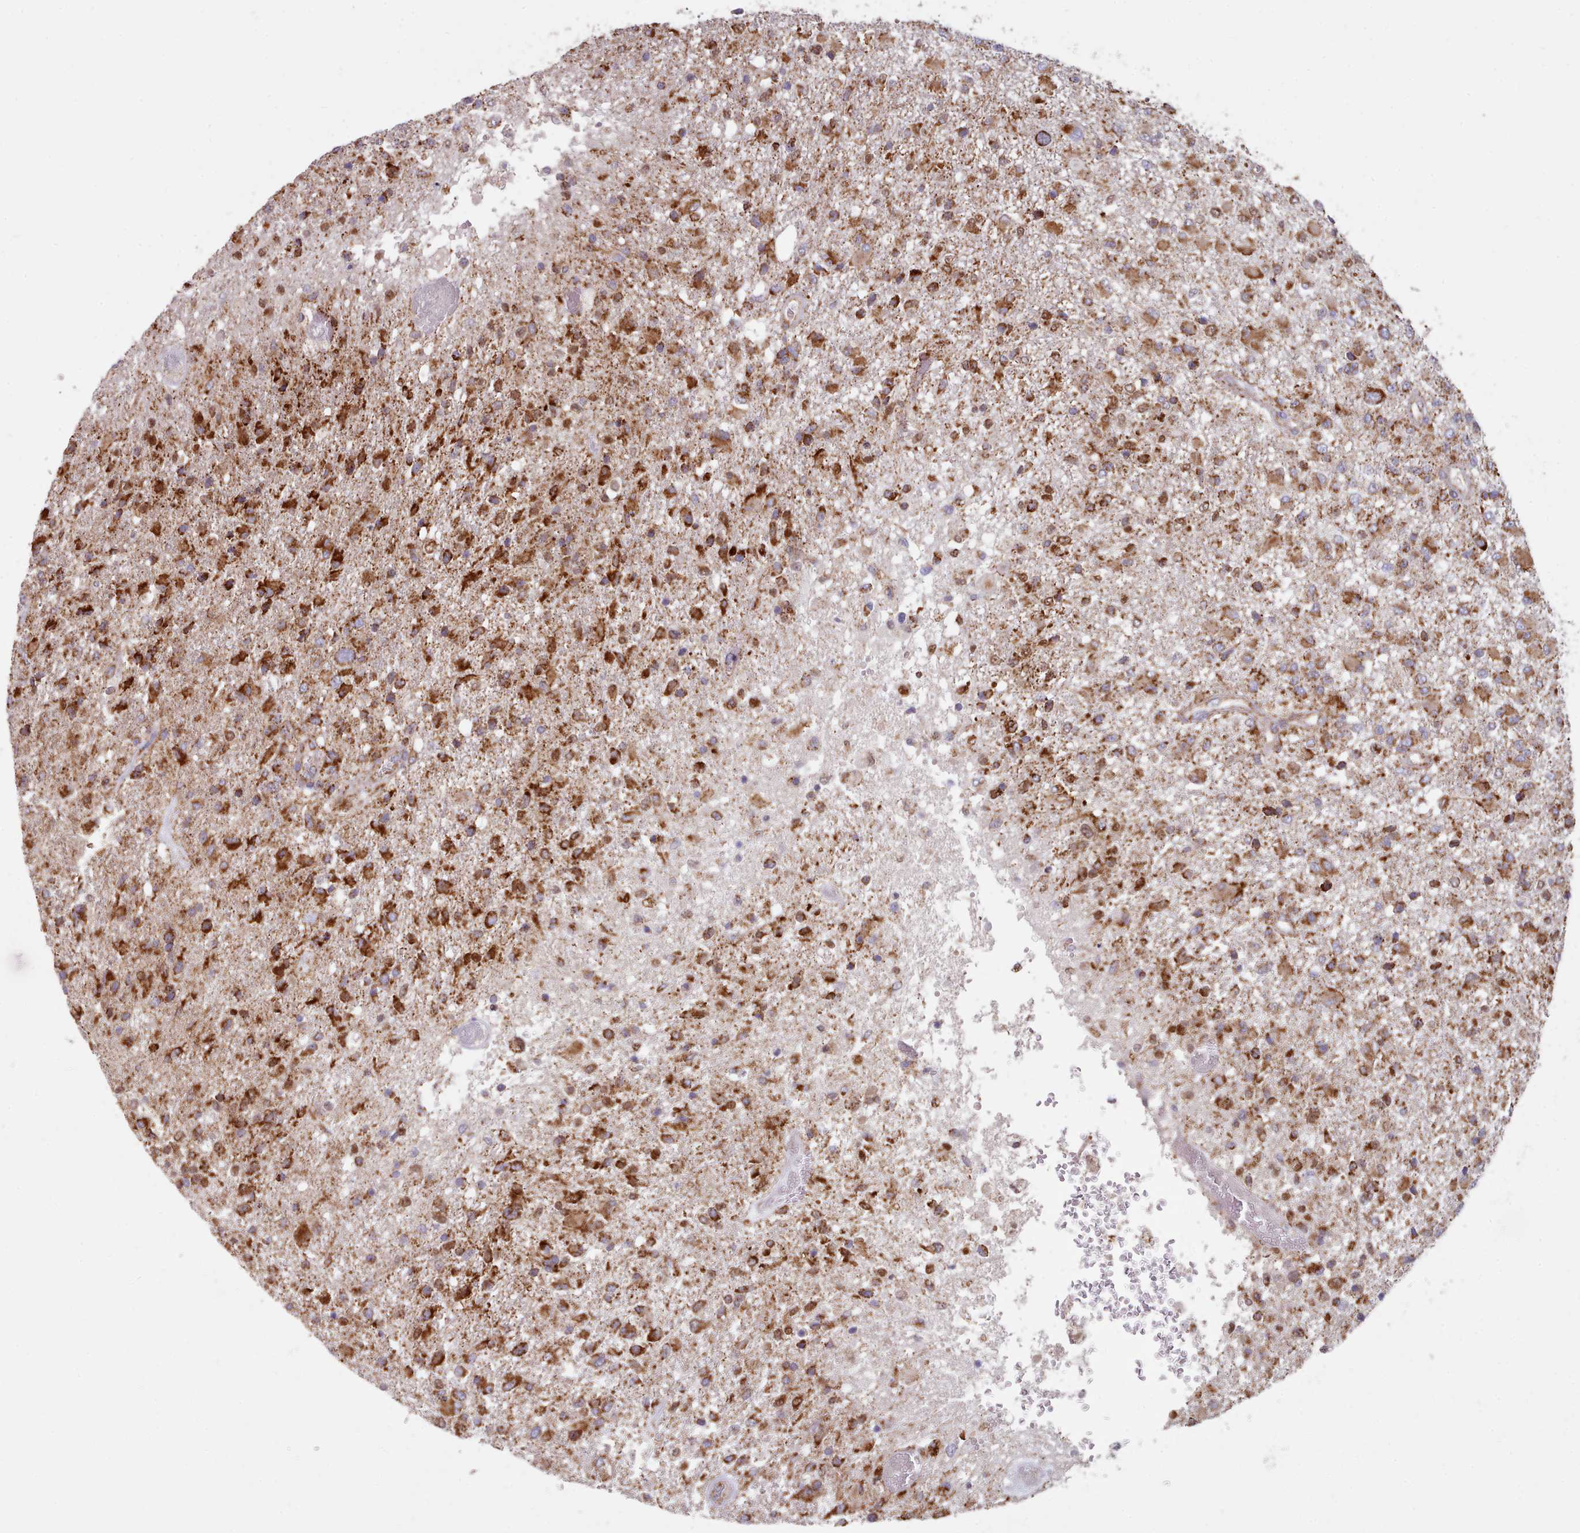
{"staining": {"intensity": "strong", "quantity": ">75%", "location": "cytoplasmic/membranous"}, "tissue": "glioma", "cell_type": "Tumor cells", "image_type": "cancer", "snomed": [{"axis": "morphology", "description": "Glioma, malignant, High grade"}, {"axis": "topography", "description": "Brain"}], "caption": "Protein staining reveals strong cytoplasmic/membranous positivity in approximately >75% of tumor cells in malignant glioma (high-grade).", "gene": "HSDL2", "patient": {"sex": "female", "age": 74}}